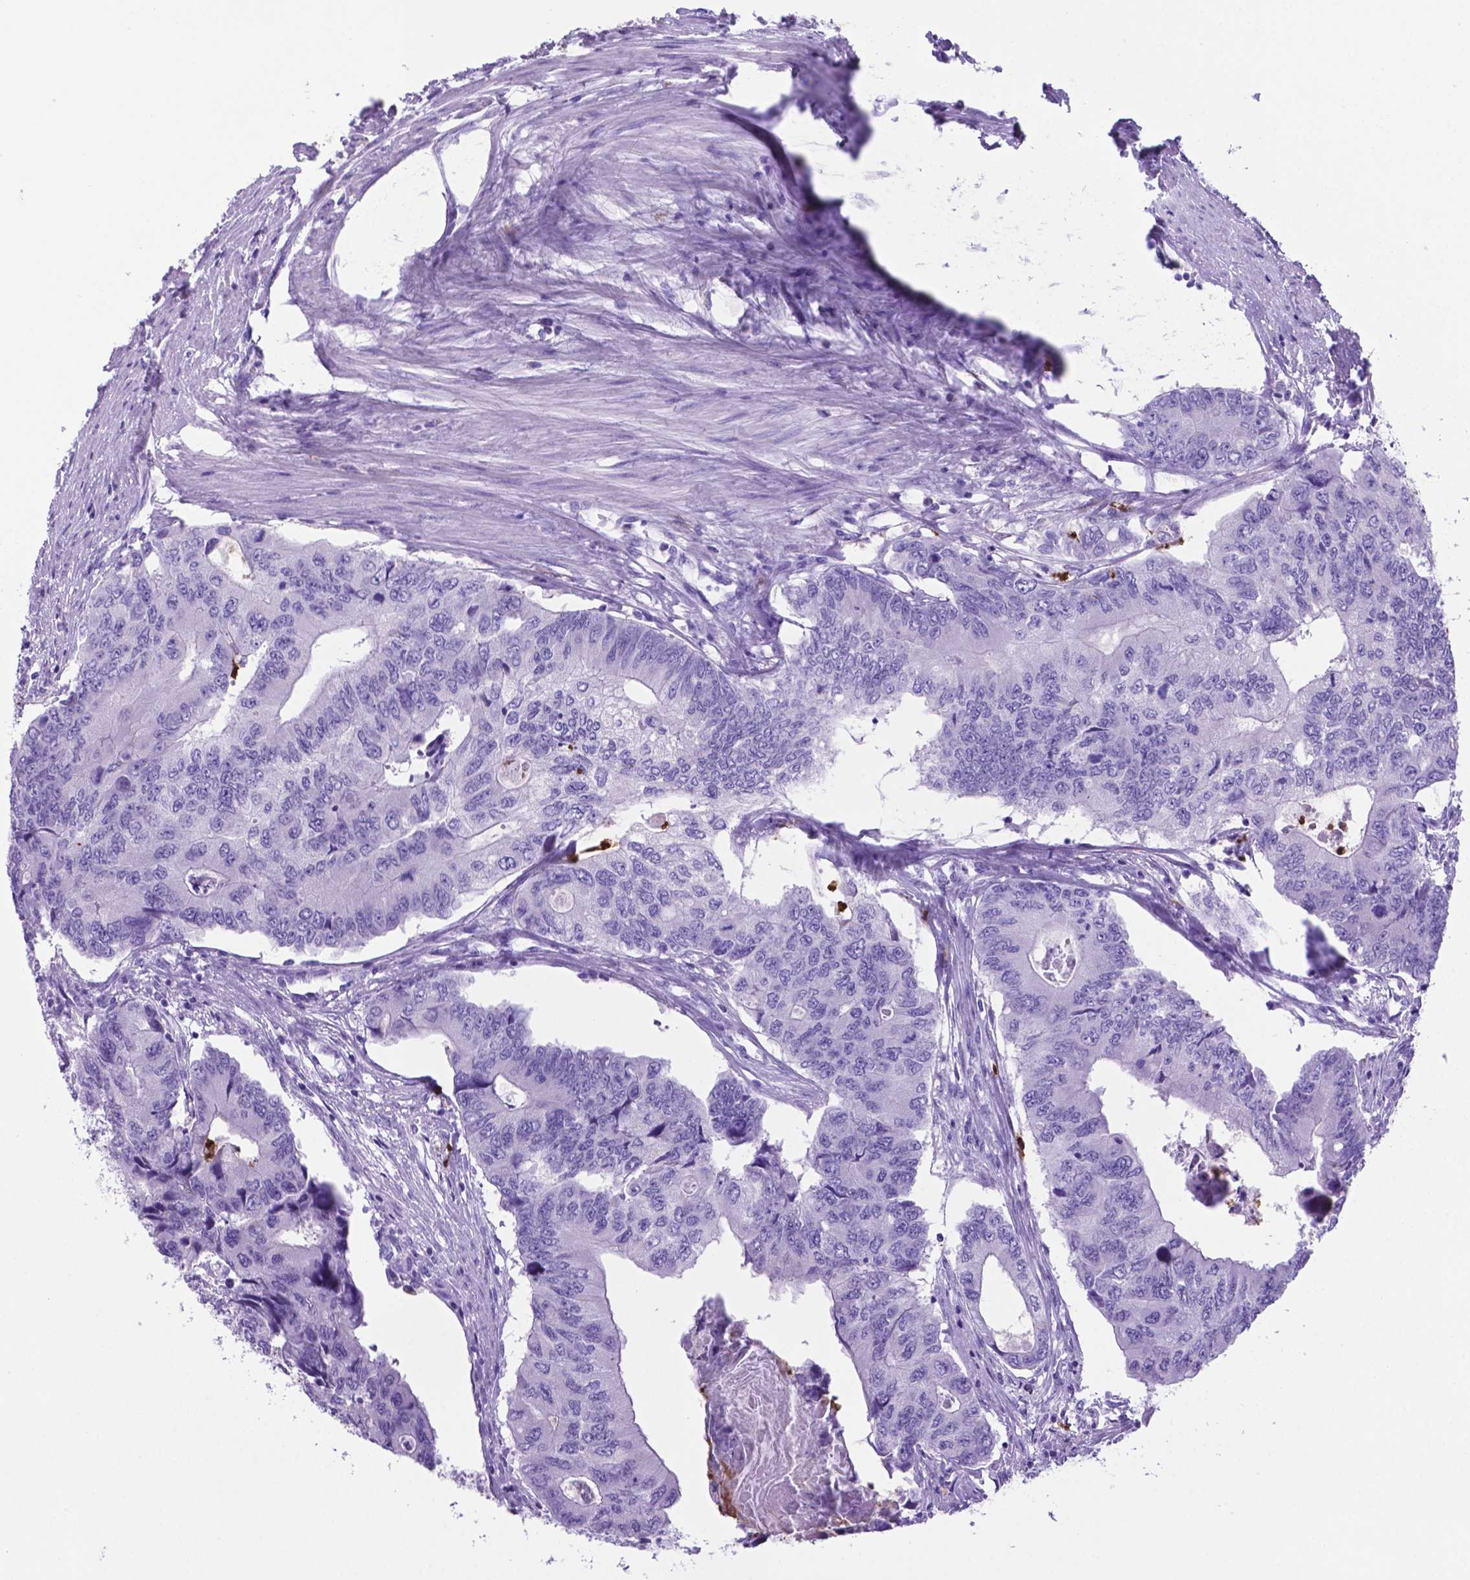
{"staining": {"intensity": "negative", "quantity": "none", "location": "none"}, "tissue": "colorectal cancer", "cell_type": "Tumor cells", "image_type": "cancer", "snomed": [{"axis": "morphology", "description": "Adenocarcinoma, NOS"}, {"axis": "topography", "description": "Colon"}], "caption": "IHC of colorectal cancer (adenocarcinoma) reveals no staining in tumor cells.", "gene": "LZTR1", "patient": {"sex": "male", "age": 53}}